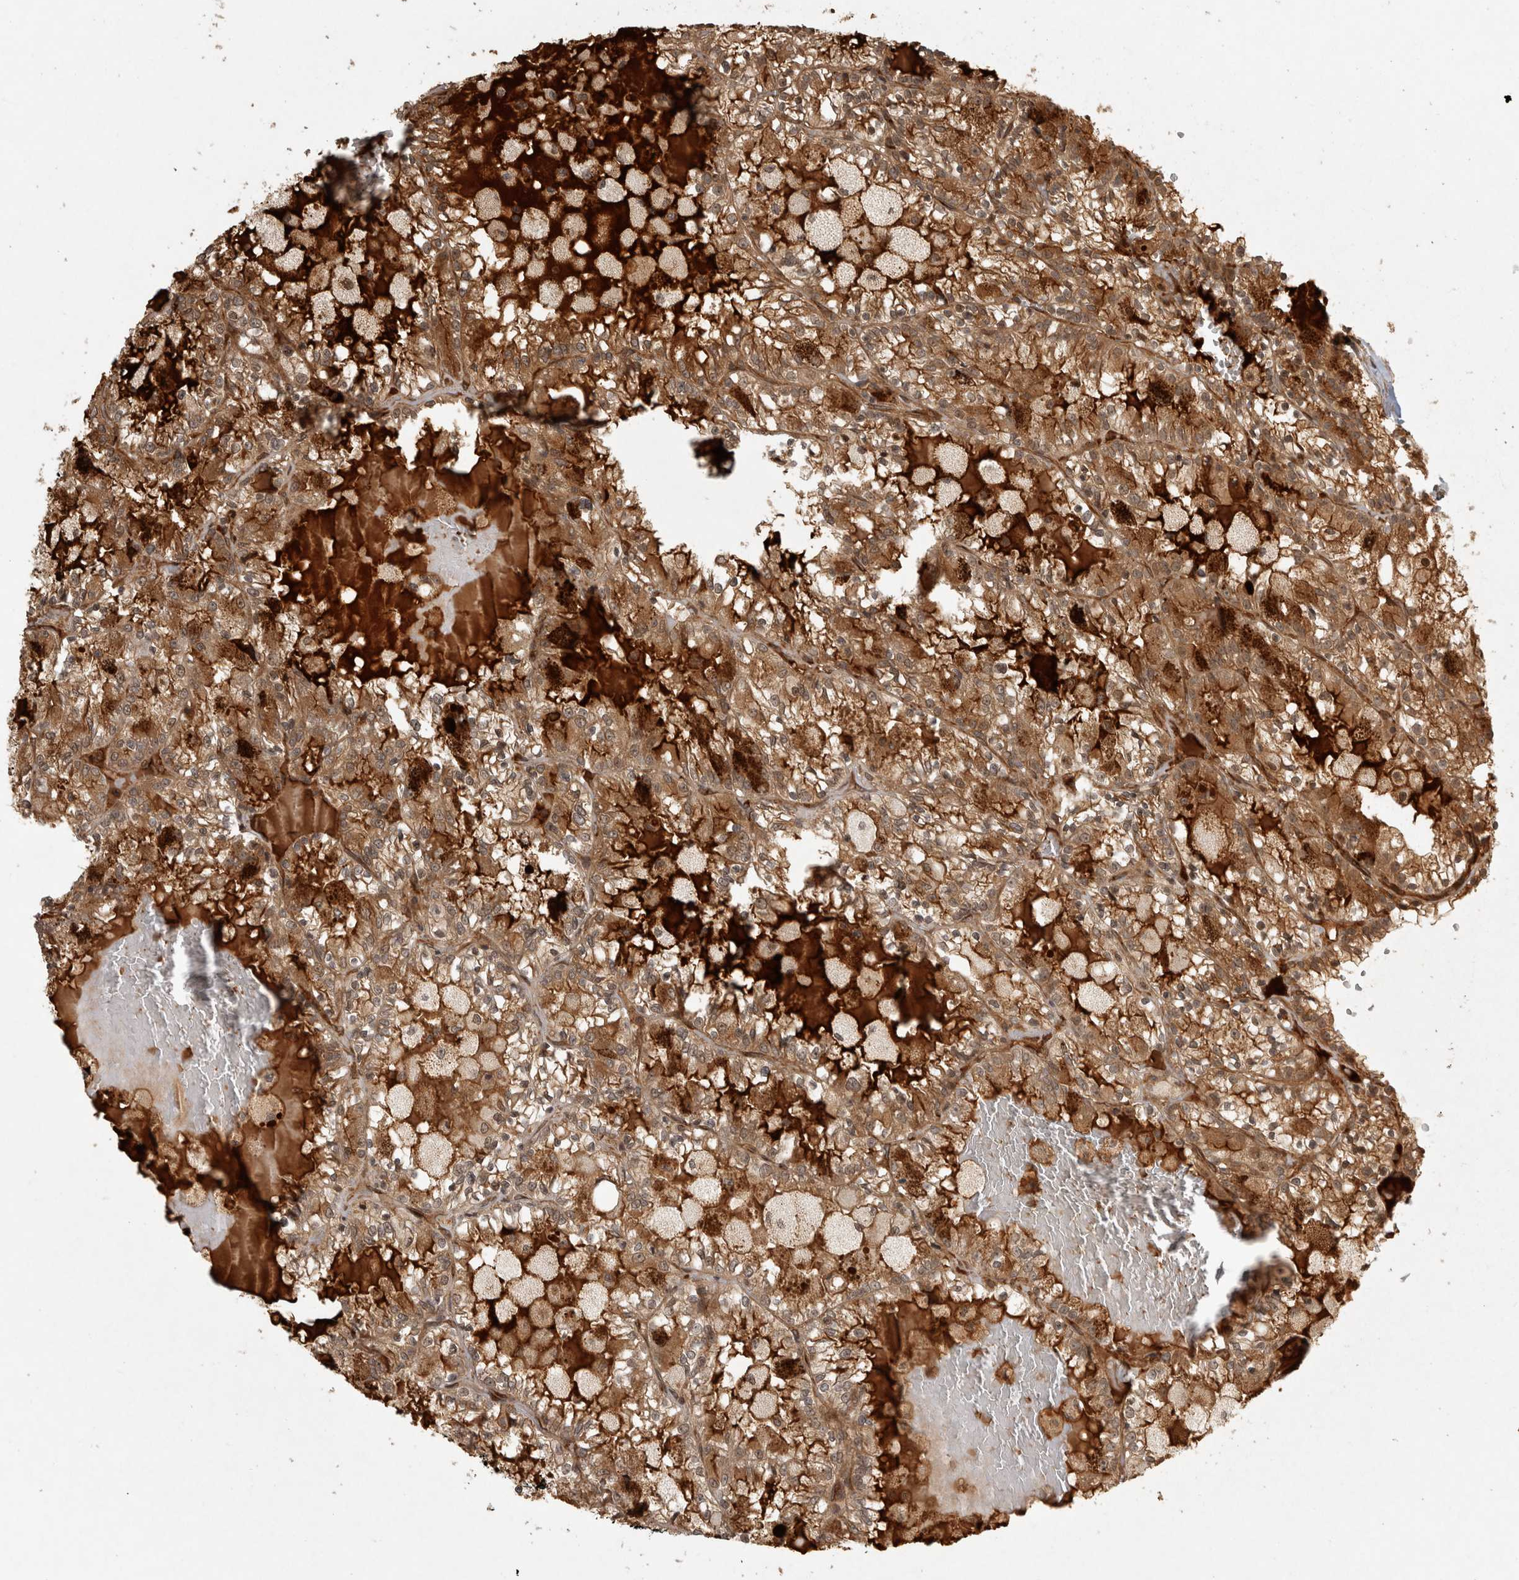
{"staining": {"intensity": "moderate", "quantity": ">75%", "location": "cytoplasmic/membranous"}, "tissue": "renal cancer", "cell_type": "Tumor cells", "image_type": "cancer", "snomed": [{"axis": "morphology", "description": "Adenocarcinoma, NOS"}, {"axis": "topography", "description": "Kidney"}], "caption": "This micrograph shows renal cancer (adenocarcinoma) stained with immunohistochemistry (IHC) to label a protein in brown. The cytoplasmic/membranous of tumor cells show moderate positivity for the protein. Nuclei are counter-stained blue.", "gene": "CAMSAP2", "patient": {"sex": "female", "age": 56}}